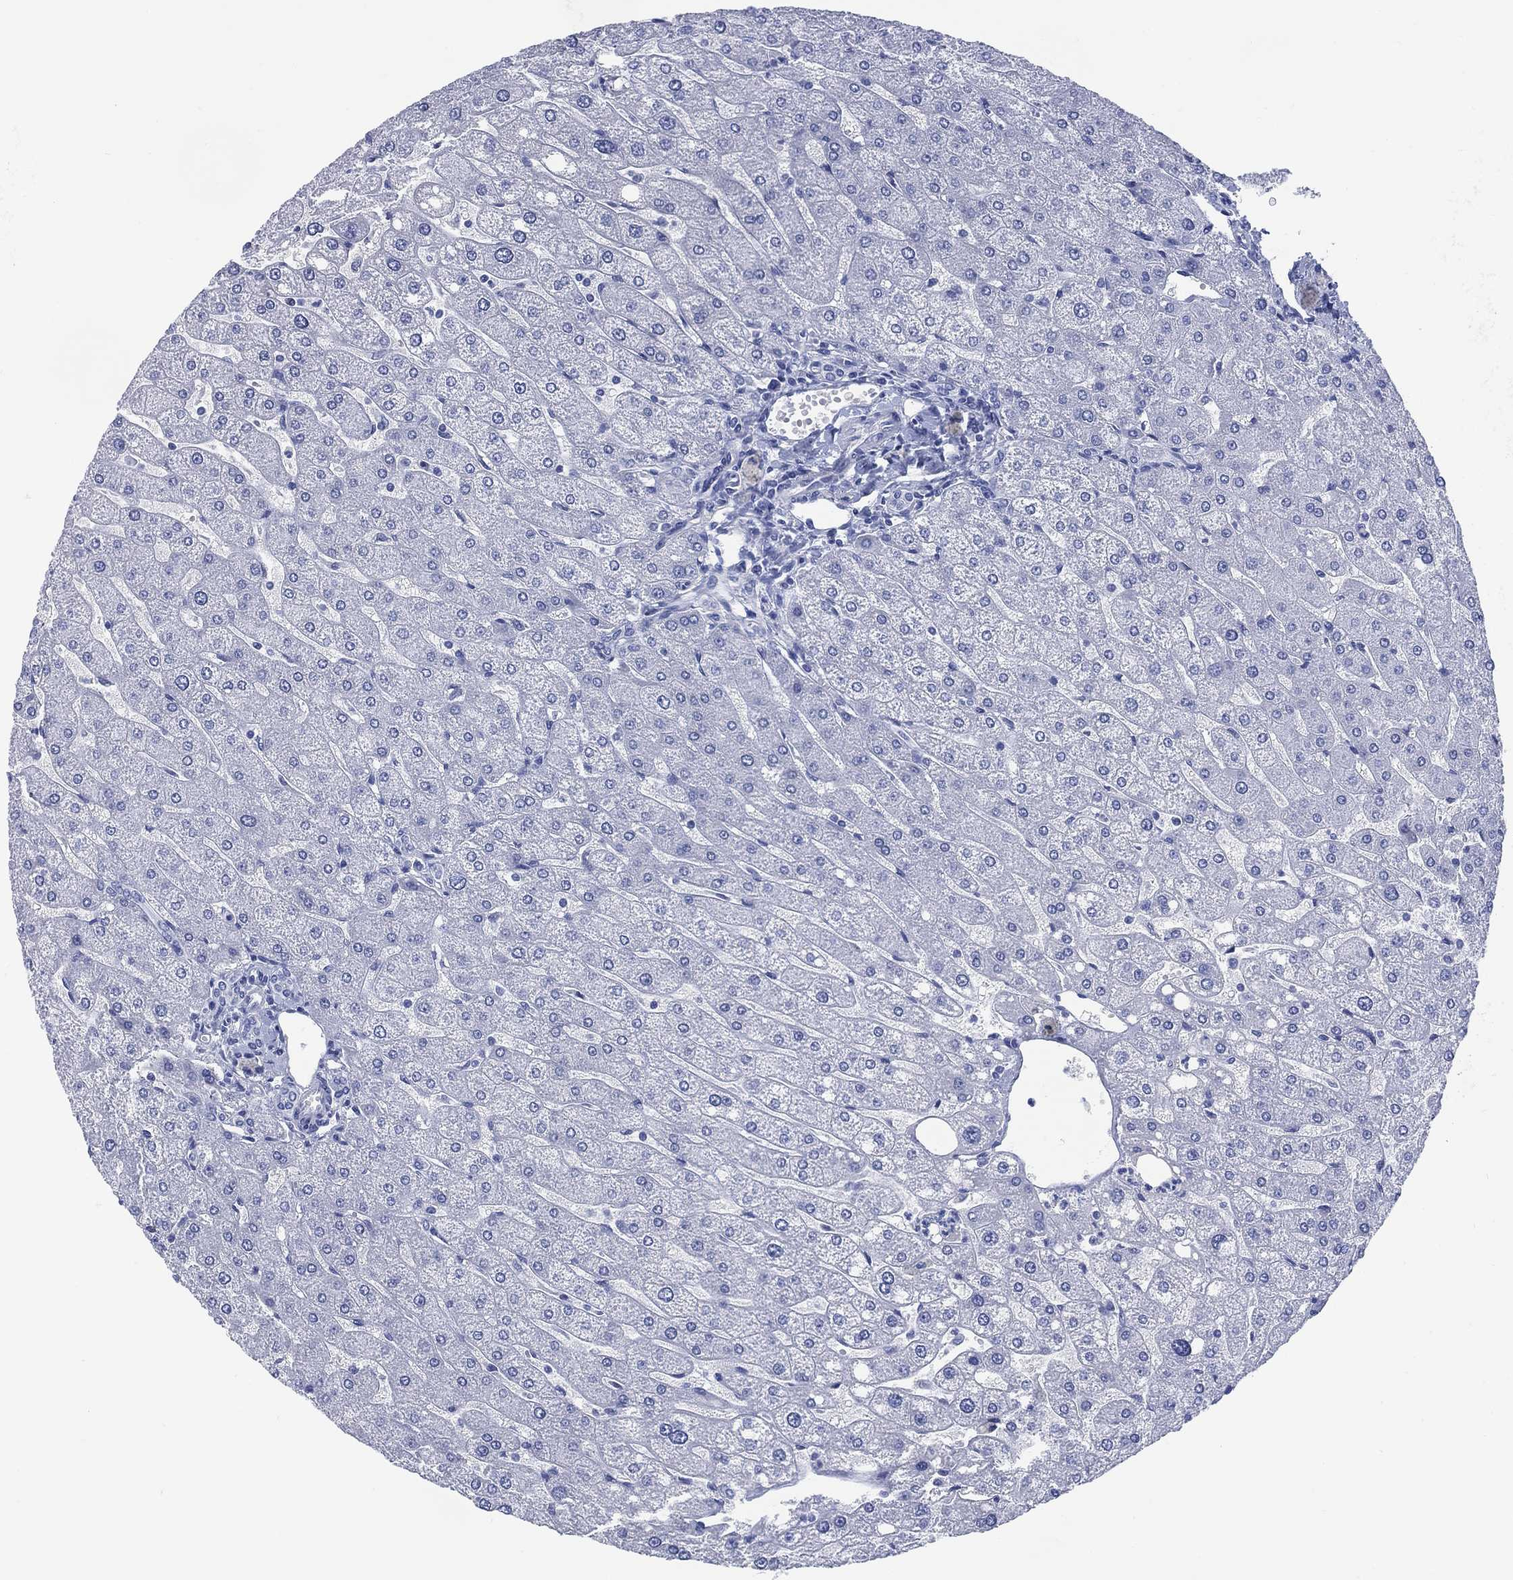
{"staining": {"intensity": "negative", "quantity": "none", "location": "none"}, "tissue": "liver", "cell_type": "Cholangiocytes", "image_type": "normal", "snomed": [{"axis": "morphology", "description": "Normal tissue, NOS"}, {"axis": "topography", "description": "Liver"}], "caption": "Photomicrograph shows no significant protein staining in cholangiocytes of normal liver.", "gene": "DDI1", "patient": {"sex": "male", "age": 67}}